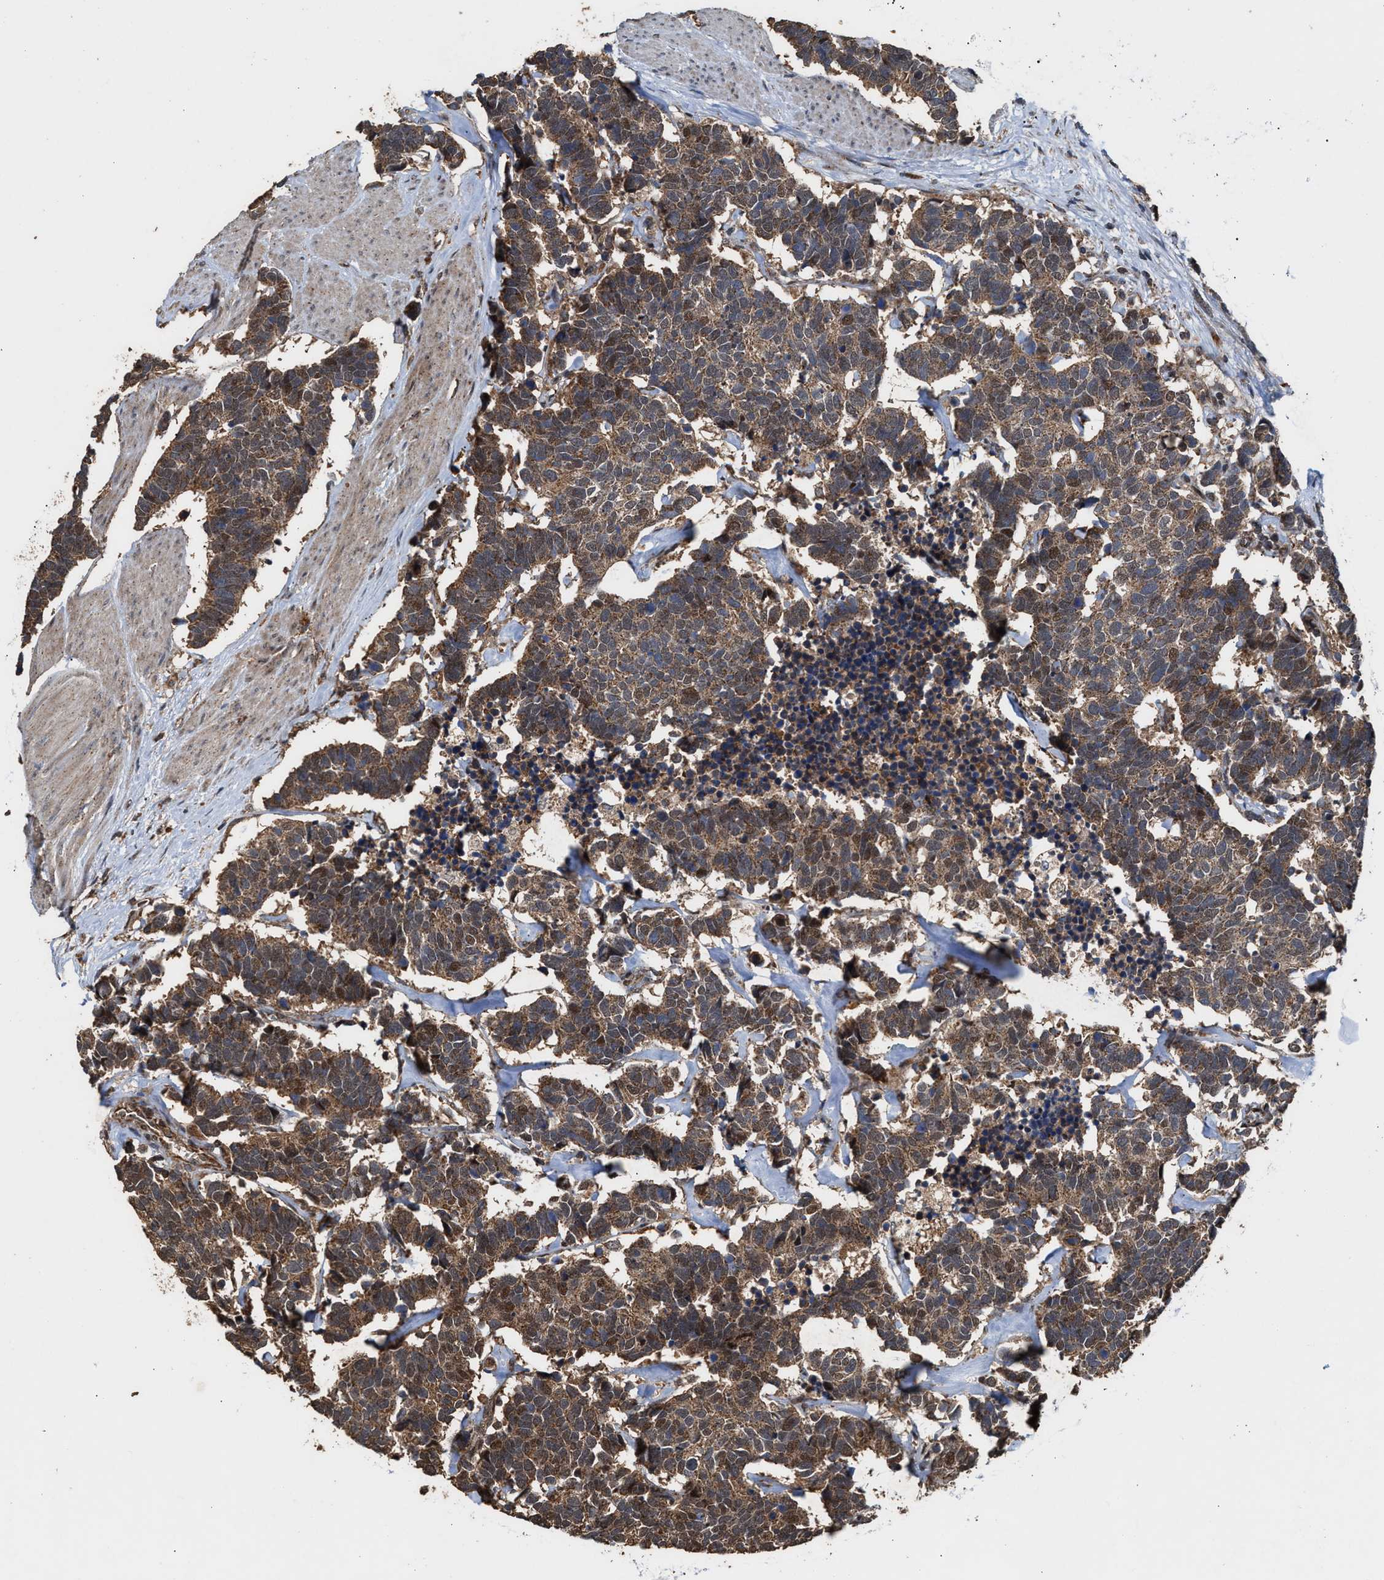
{"staining": {"intensity": "moderate", "quantity": ">75%", "location": "cytoplasmic/membranous,nuclear"}, "tissue": "carcinoid", "cell_type": "Tumor cells", "image_type": "cancer", "snomed": [{"axis": "morphology", "description": "Carcinoma, NOS"}, {"axis": "morphology", "description": "Carcinoid, malignant, NOS"}, {"axis": "topography", "description": "Urinary bladder"}], "caption": "The photomicrograph shows staining of carcinoid (malignant), revealing moderate cytoplasmic/membranous and nuclear protein positivity (brown color) within tumor cells.", "gene": "ZNHIT6", "patient": {"sex": "male", "age": 57}}